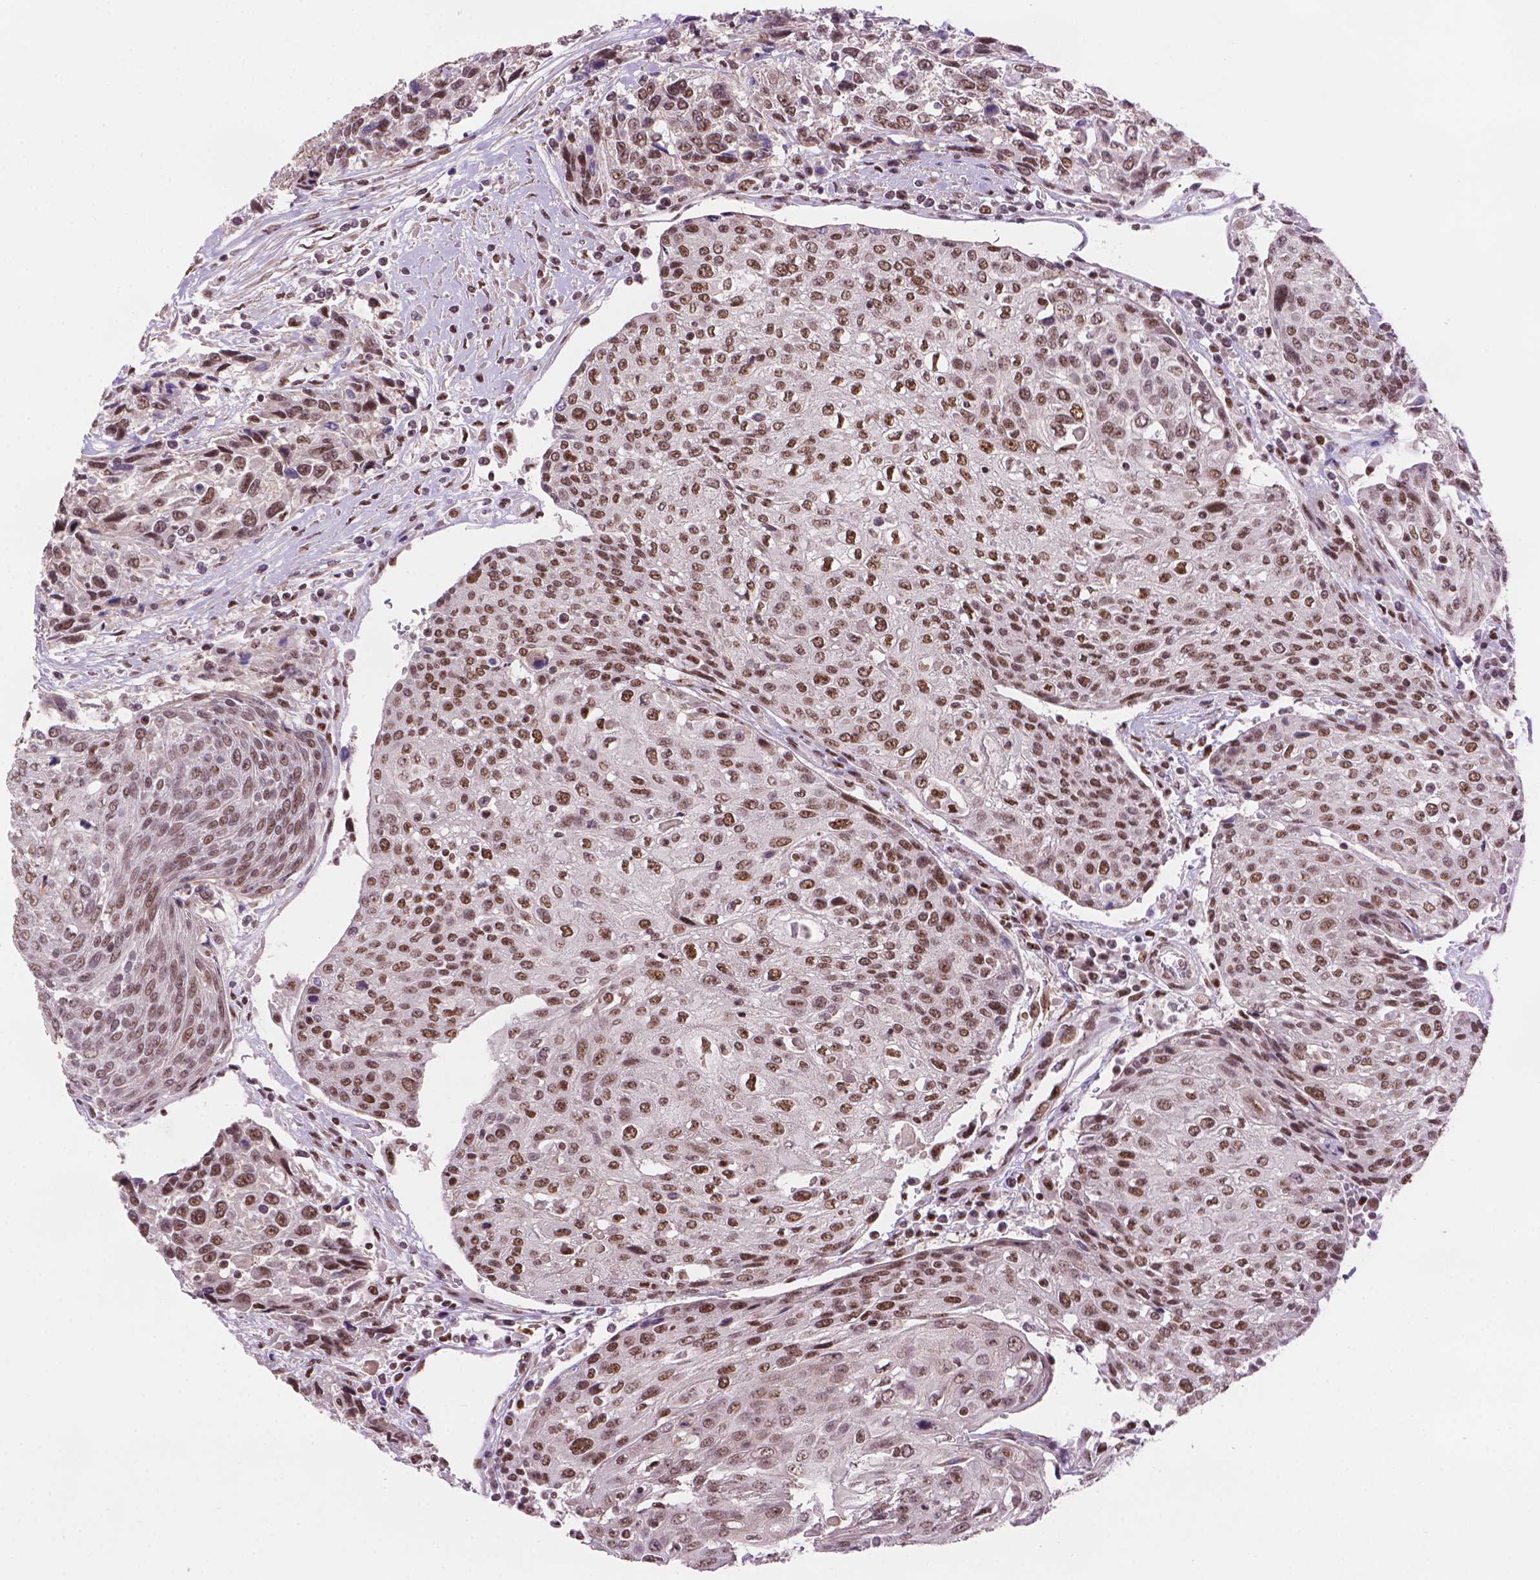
{"staining": {"intensity": "moderate", "quantity": ">75%", "location": "nuclear"}, "tissue": "urothelial cancer", "cell_type": "Tumor cells", "image_type": "cancer", "snomed": [{"axis": "morphology", "description": "Urothelial carcinoma, High grade"}, {"axis": "topography", "description": "Urinary bladder"}], "caption": "Urothelial carcinoma (high-grade) stained for a protein shows moderate nuclear positivity in tumor cells. Immunohistochemistry (ihc) stains the protein of interest in brown and the nuclei are stained blue.", "gene": "UBN1", "patient": {"sex": "female", "age": 70}}